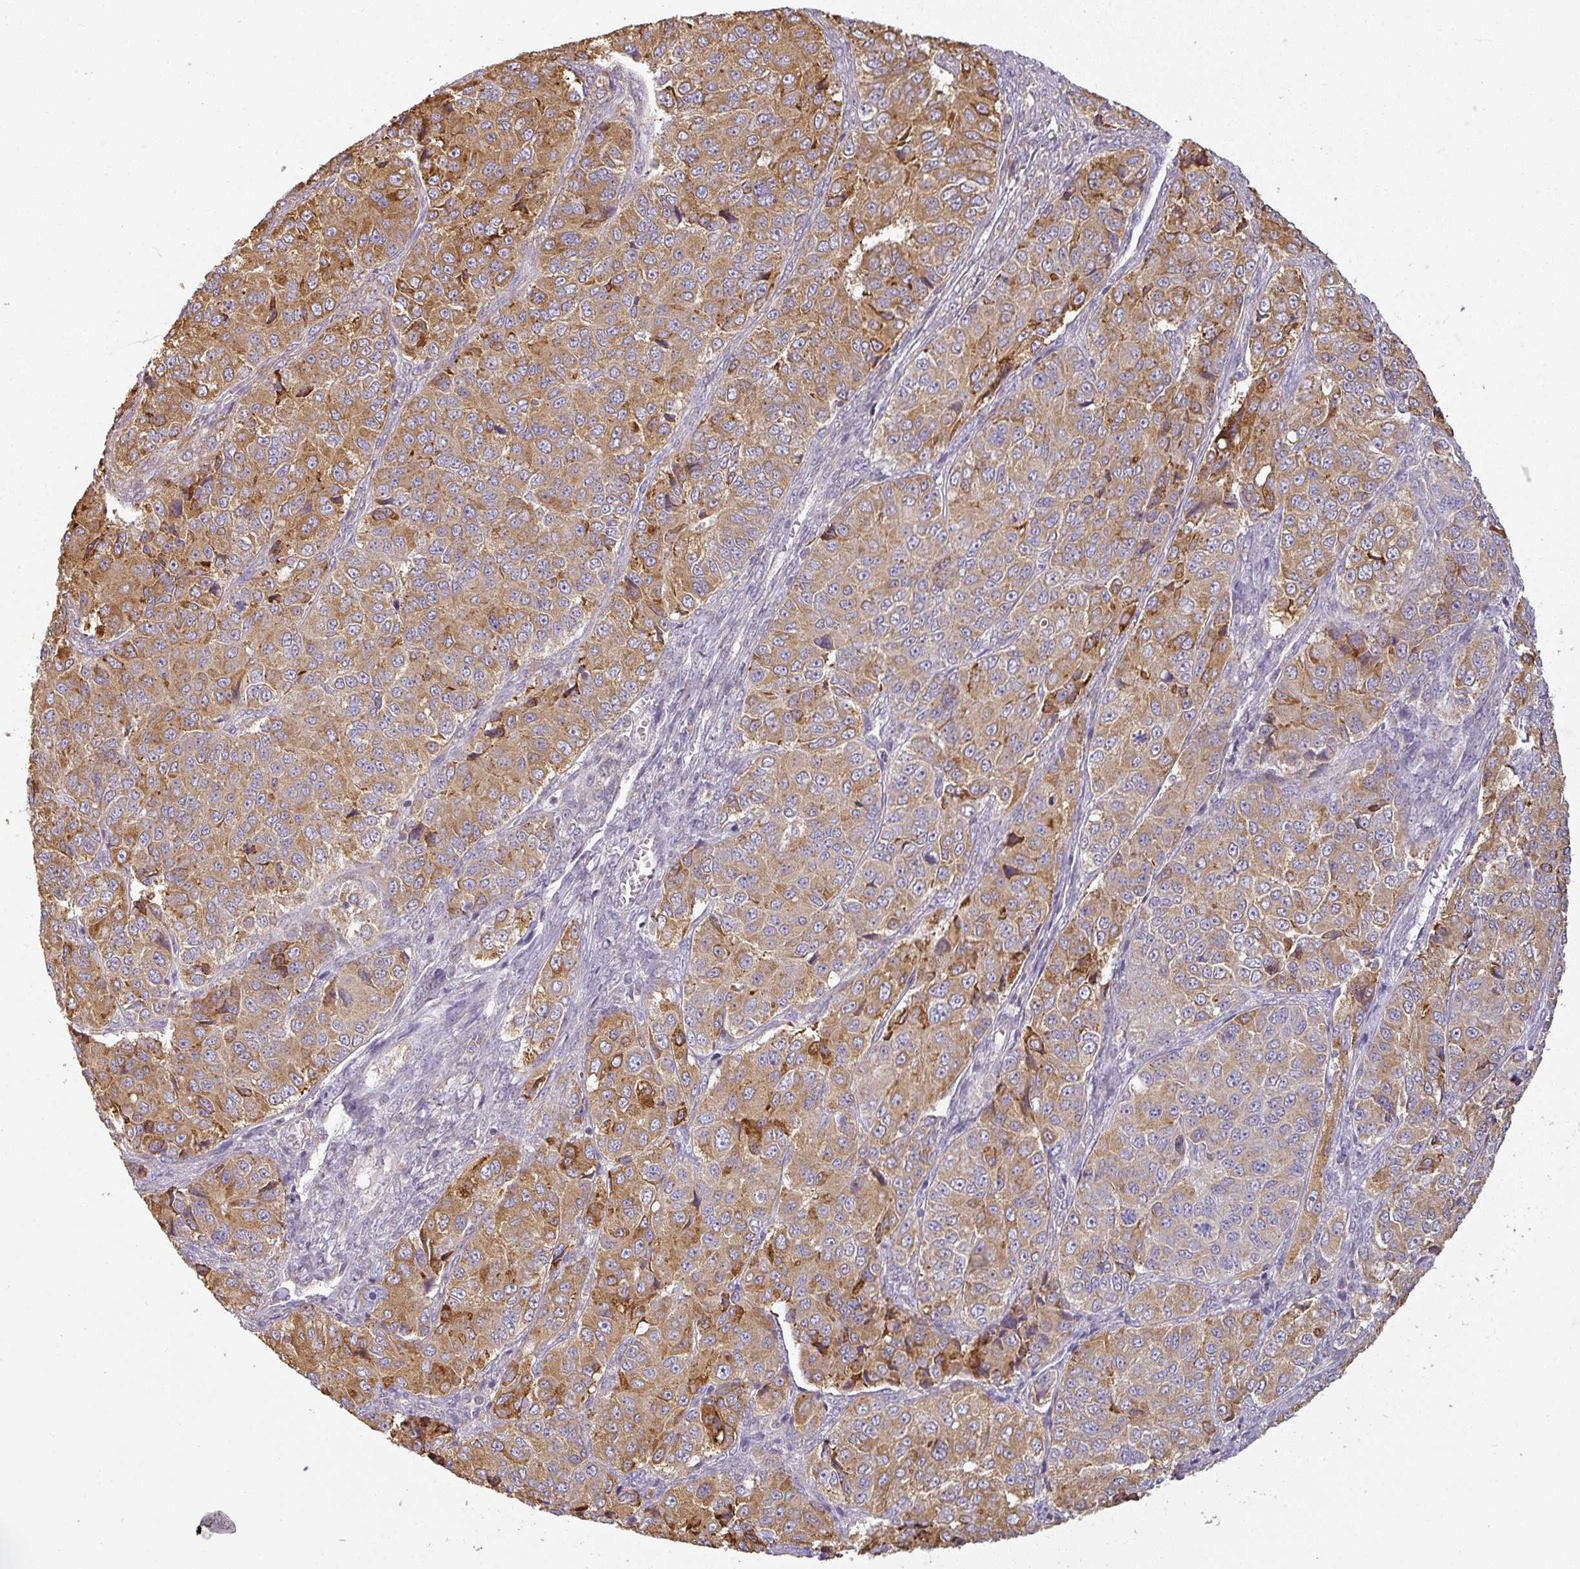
{"staining": {"intensity": "moderate", "quantity": ">75%", "location": "cytoplasmic/membranous"}, "tissue": "ovarian cancer", "cell_type": "Tumor cells", "image_type": "cancer", "snomed": [{"axis": "morphology", "description": "Carcinoma, endometroid"}, {"axis": "topography", "description": "Ovary"}], "caption": "Immunohistochemical staining of human ovarian cancer (endometroid carcinoma) shows medium levels of moderate cytoplasmic/membranous protein staining in about >75% of tumor cells. The staining was performed using DAB (3,3'-diaminobenzidine), with brown indicating positive protein expression. Nuclei are stained blue with hematoxylin.", "gene": "CCDC144A", "patient": {"sex": "female", "age": 51}}